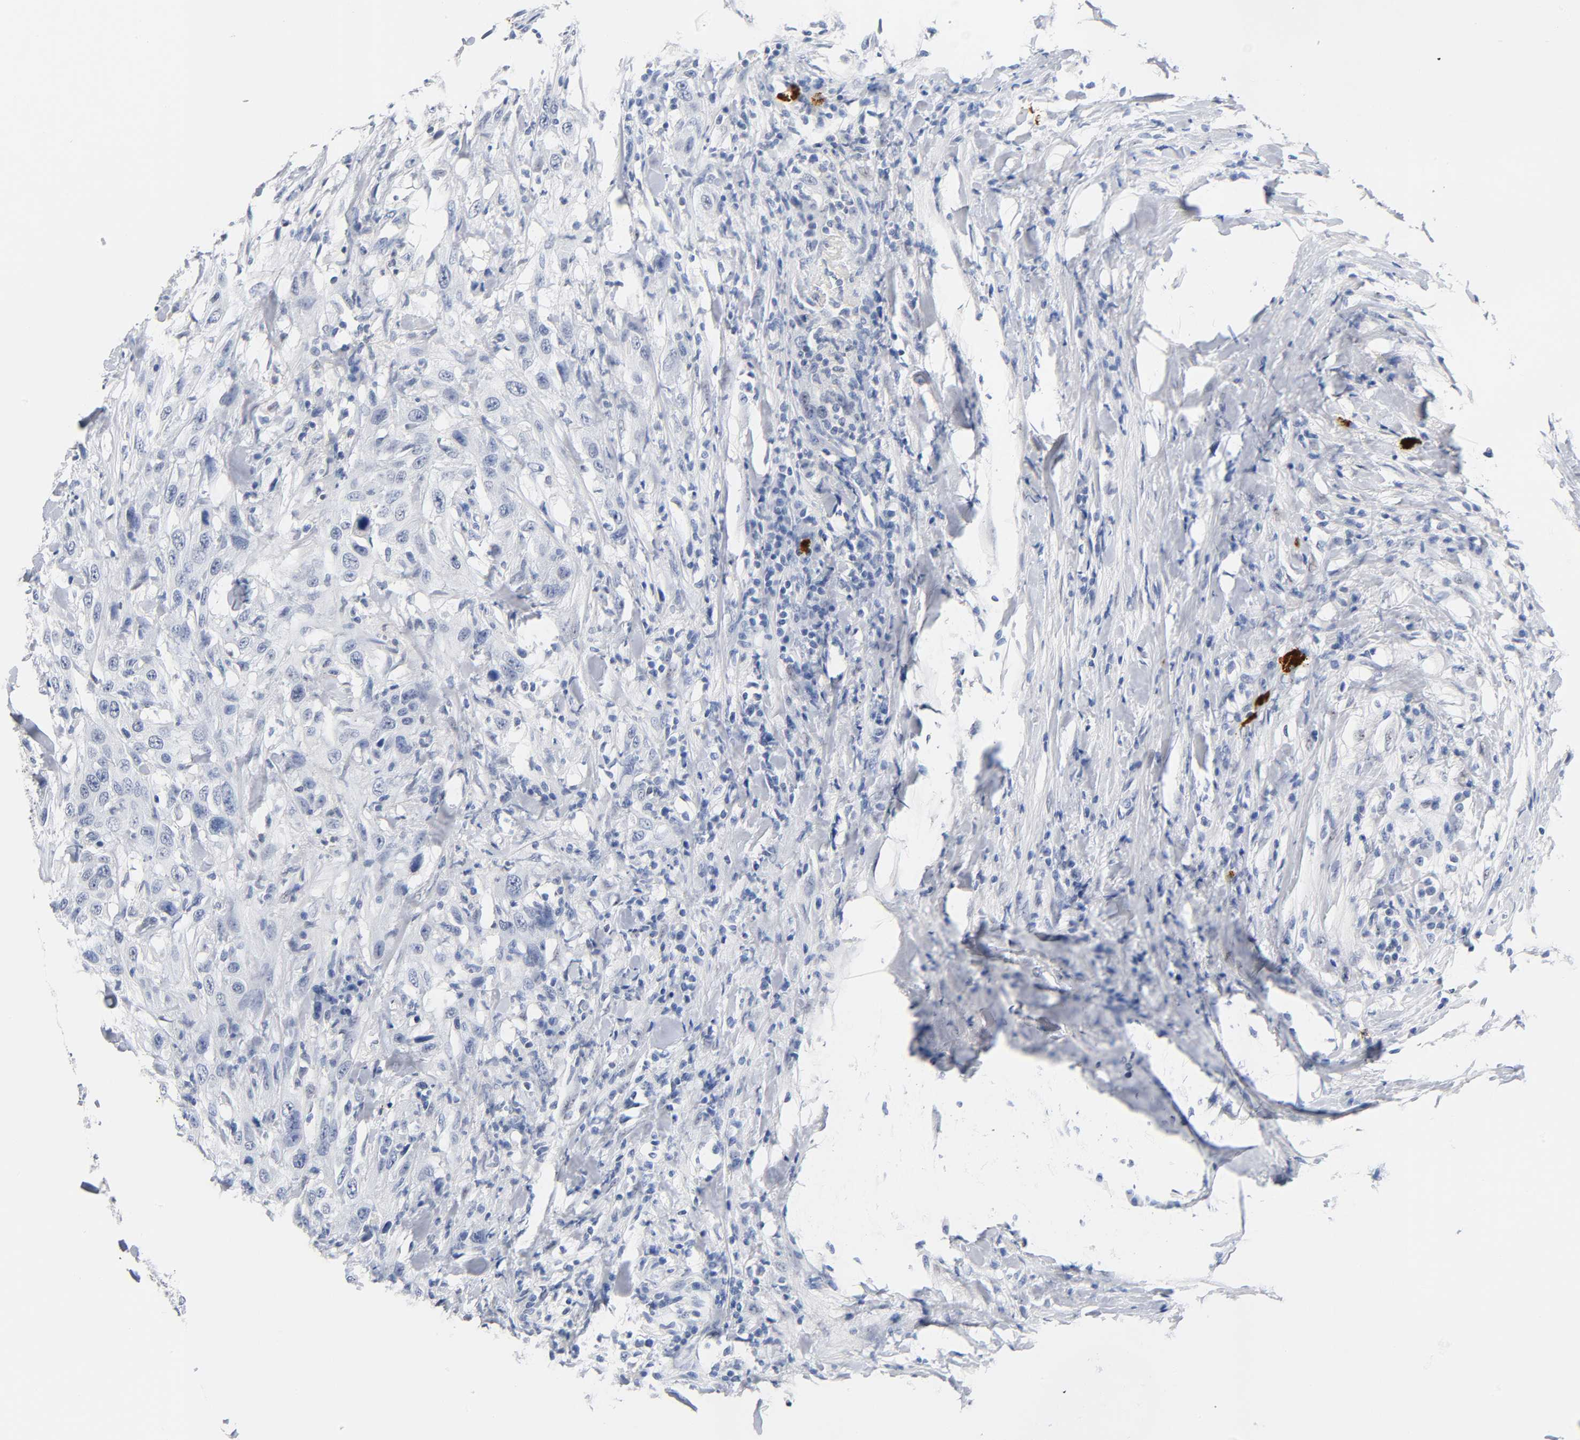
{"staining": {"intensity": "negative", "quantity": "none", "location": "none"}, "tissue": "urothelial cancer", "cell_type": "Tumor cells", "image_type": "cancer", "snomed": [{"axis": "morphology", "description": "Urothelial carcinoma, High grade"}, {"axis": "topography", "description": "Urinary bladder"}], "caption": "Protein analysis of urothelial cancer displays no significant expression in tumor cells.", "gene": "NAB2", "patient": {"sex": "male", "age": 61}}